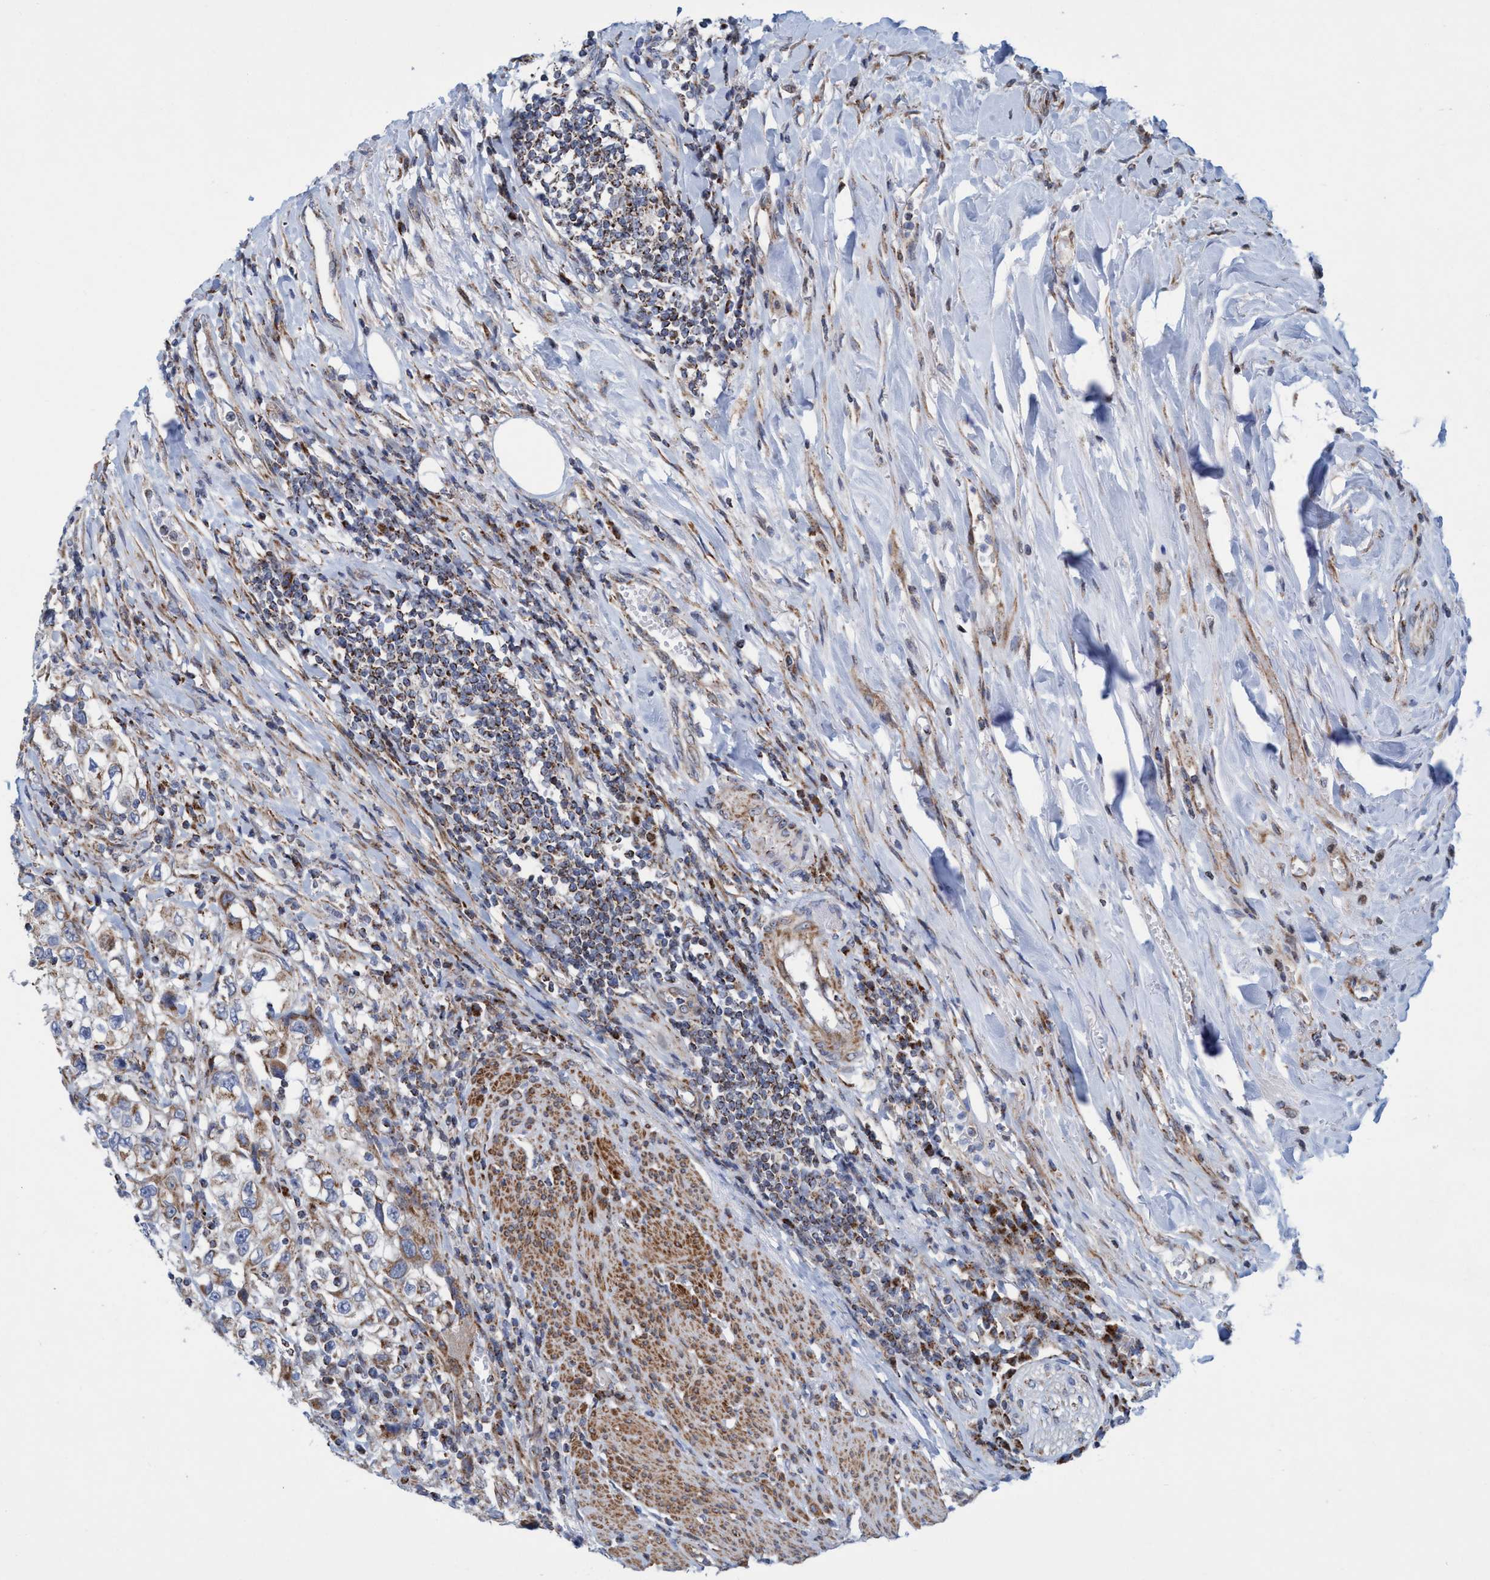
{"staining": {"intensity": "weak", "quantity": ">75%", "location": "cytoplasmic/membranous"}, "tissue": "urothelial cancer", "cell_type": "Tumor cells", "image_type": "cancer", "snomed": [{"axis": "morphology", "description": "Urothelial carcinoma, High grade"}, {"axis": "topography", "description": "Urinary bladder"}], "caption": "This is a histology image of immunohistochemistry staining of urothelial cancer, which shows weak expression in the cytoplasmic/membranous of tumor cells.", "gene": "POLR1F", "patient": {"sex": "female", "age": 80}}